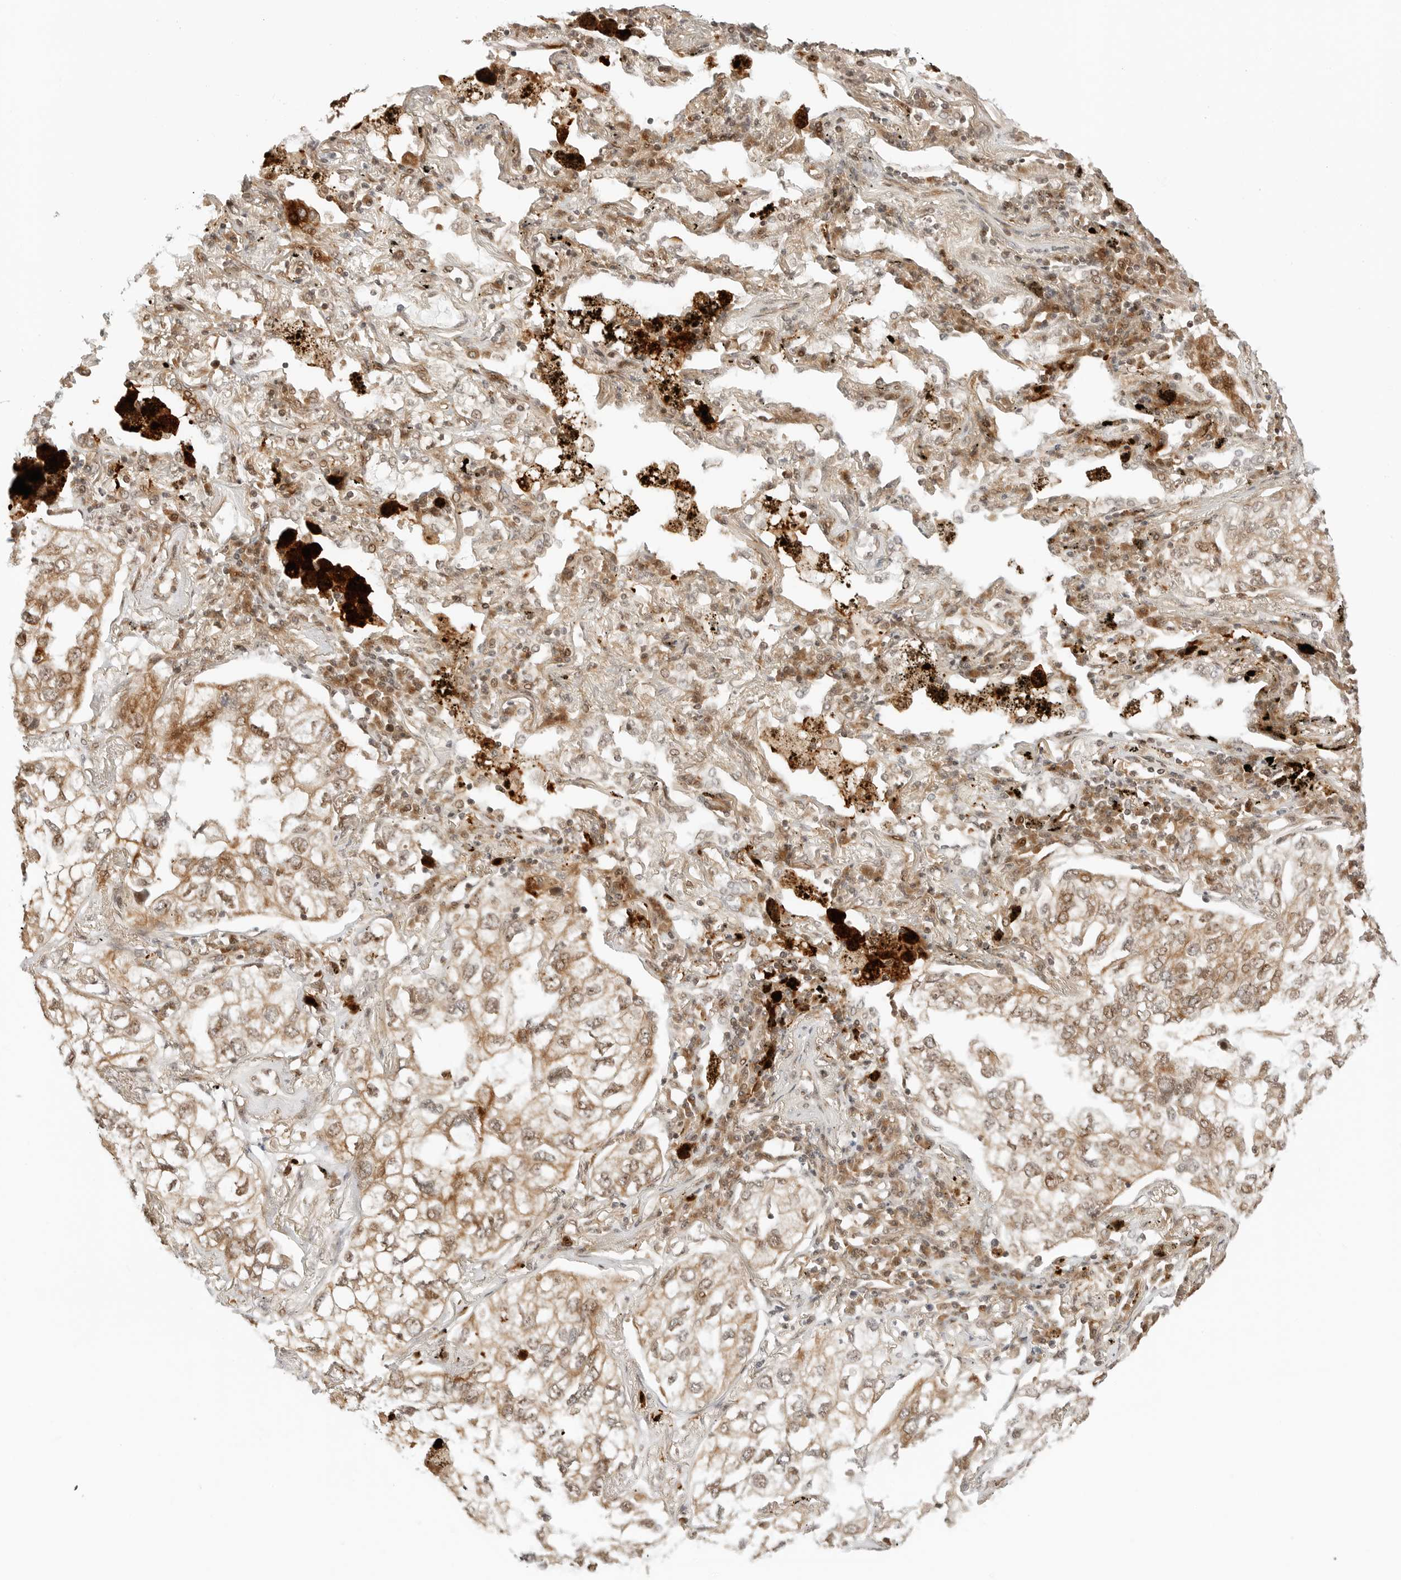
{"staining": {"intensity": "moderate", "quantity": ">75%", "location": "cytoplasmic/membranous,nuclear"}, "tissue": "lung cancer", "cell_type": "Tumor cells", "image_type": "cancer", "snomed": [{"axis": "morphology", "description": "Adenocarcinoma, NOS"}, {"axis": "topography", "description": "Lung"}], "caption": "Immunohistochemical staining of human adenocarcinoma (lung) exhibits moderate cytoplasmic/membranous and nuclear protein expression in approximately >75% of tumor cells.", "gene": "GEM", "patient": {"sex": "male", "age": 65}}